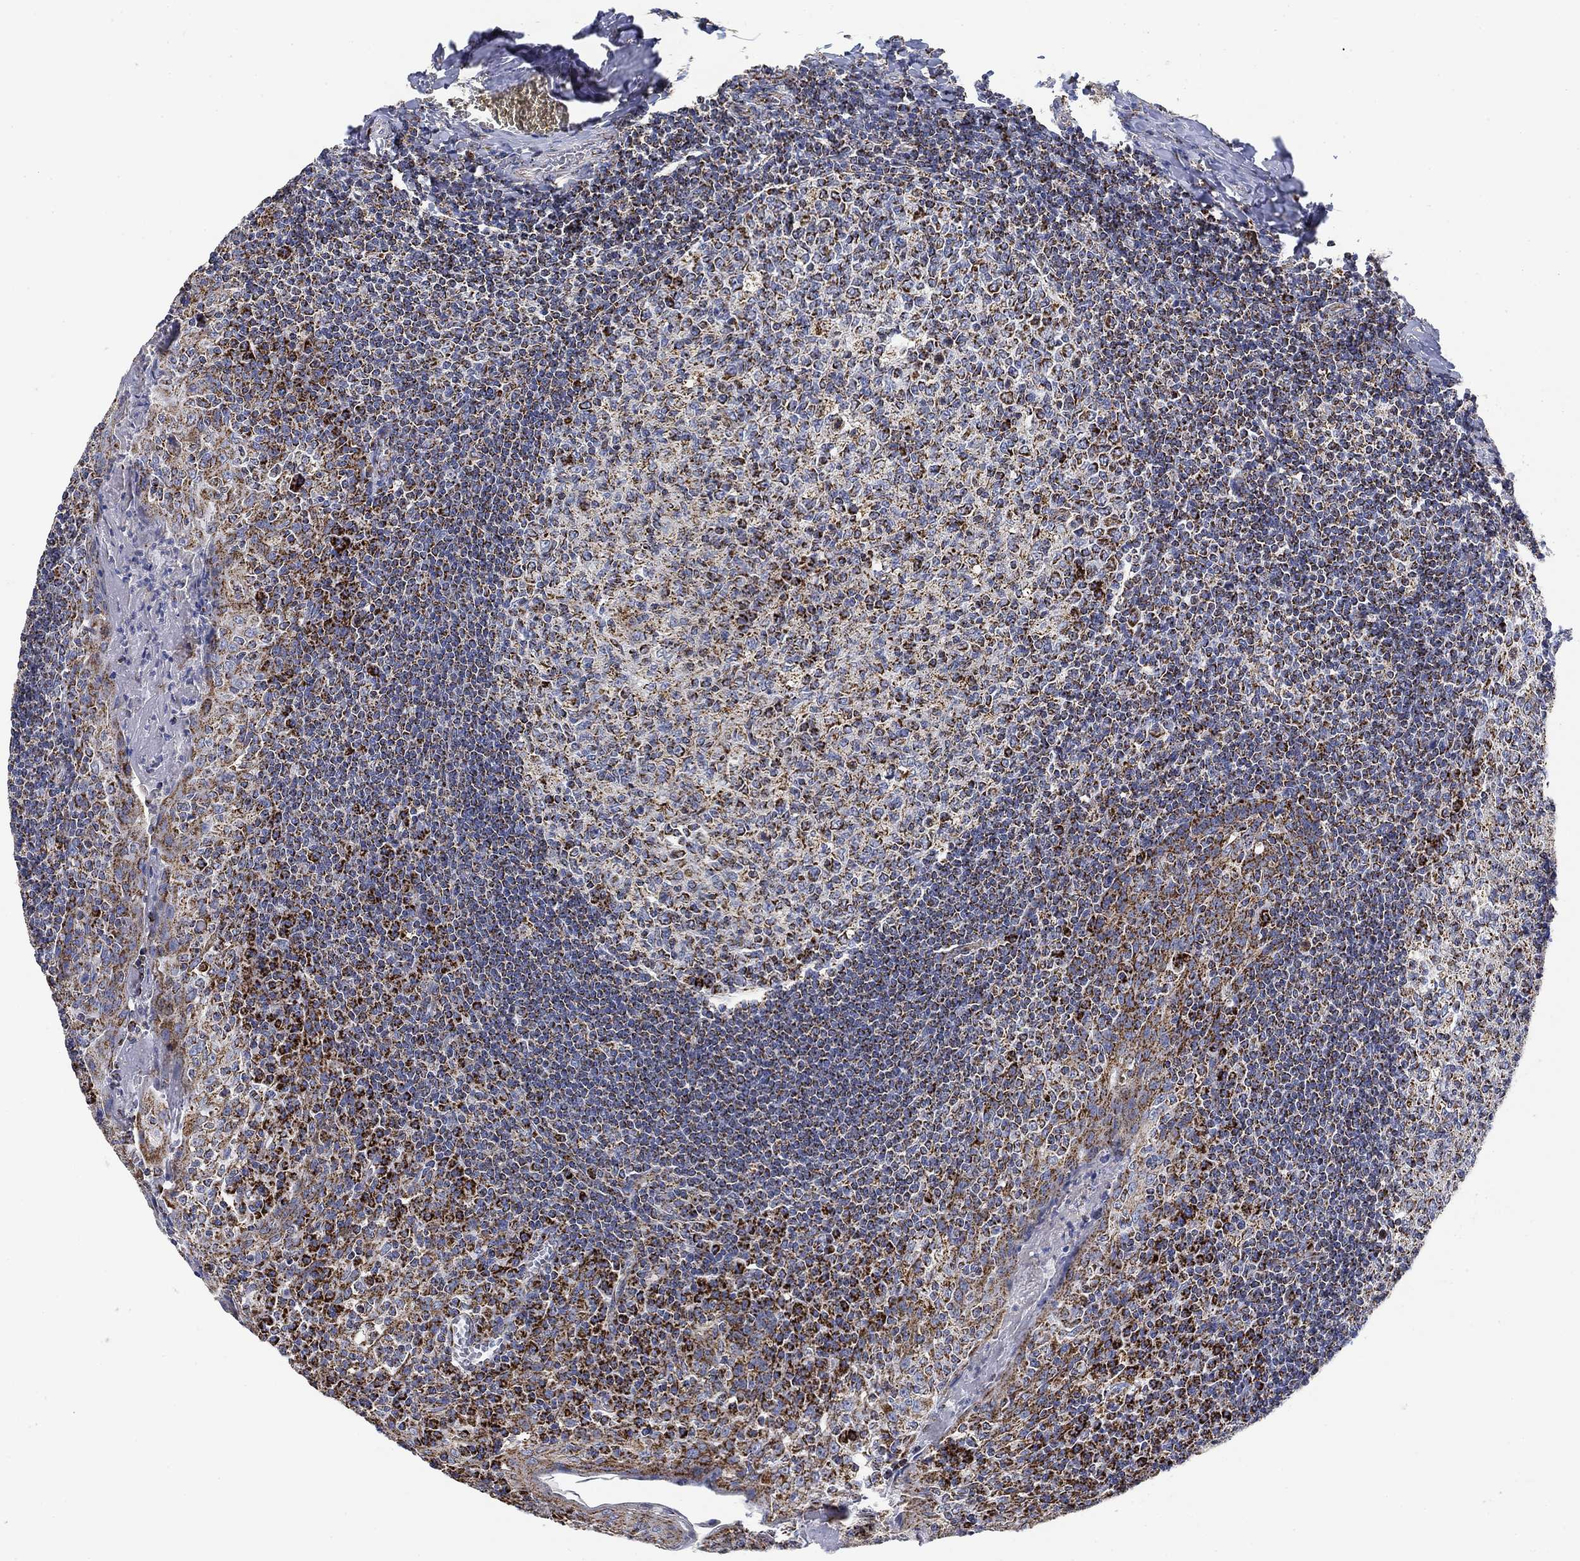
{"staining": {"intensity": "strong", "quantity": "<25%", "location": "cytoplasmic/membranous"}, "tissue": "tonsil", "cell_type": "Germinal center cells", "image_type": "normal", "snomed": [{"axis": "morphology", "description": "Normal tissue, NOS"}, {"axis": "topography", "description": "Tonsil"}], "caption": "This is a photomicrograph of immunohistochemistry staining of normal tonsil, which shows strong positivity in the cytoplasmic/membranous of germinal center cells.", "gene": "NDUFS3", "patient": {"sex": "female", "age": 13}}